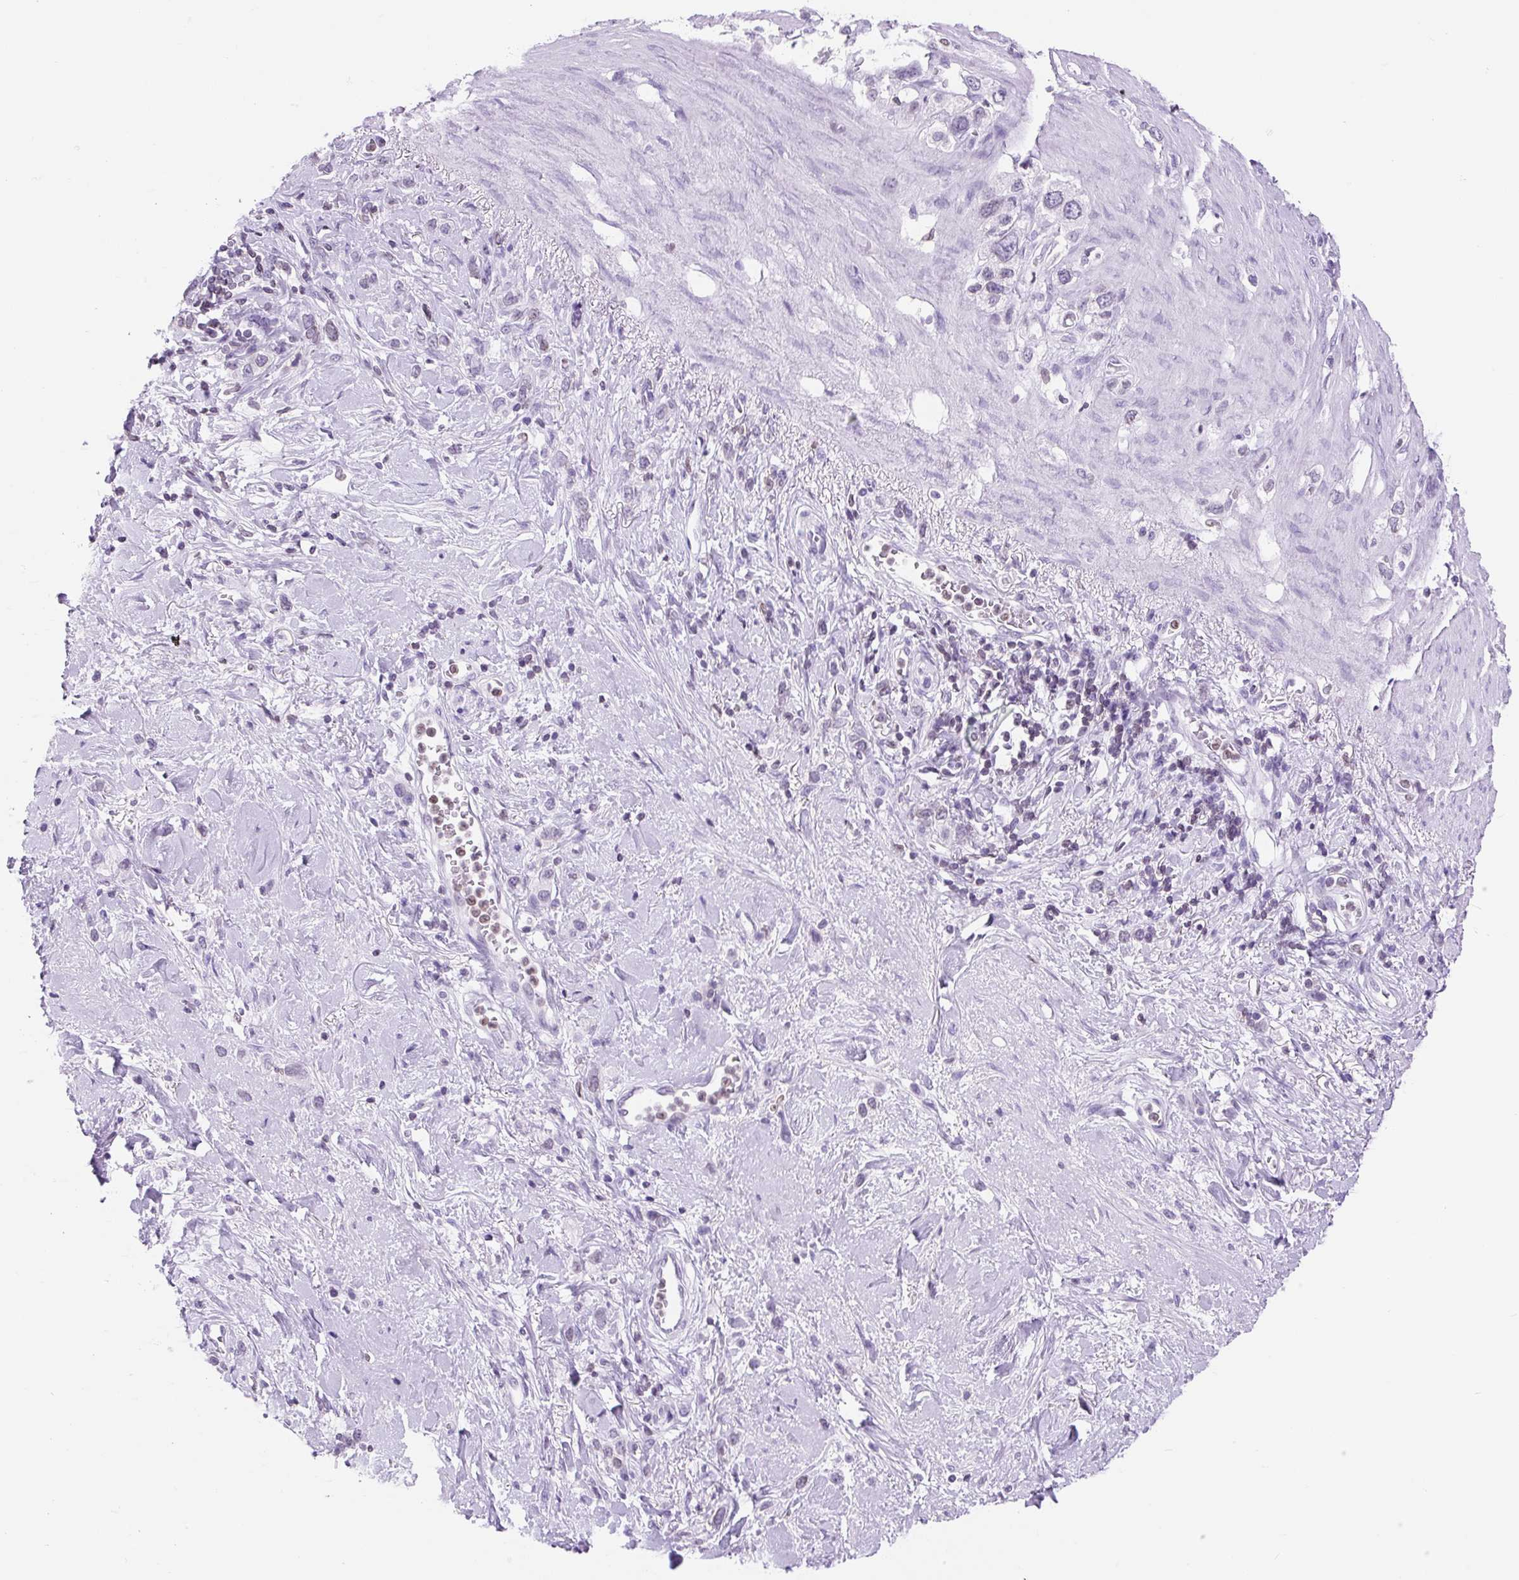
{"staining": {"intensity": "weak", "quantity": "<25%", "location": "cytoplasmic/membranous,nuclear"}, "tissue": "stomach cancer", "cell_type": "Tumor cells", "image_type": "cancer", "snomed": [{"axis": "morphology", "description": "Adenocarcinoma, NOS"}, {"axis": "topography", "description": "Stomach"}], "caption": "The immunohistochemistry (IHC) histopathology image has no significant positivity in tumor cells of stomach adenocarcinoma tissue.", "gene": "VPREB1", "patient": {"sex": "female", "age": 65}}